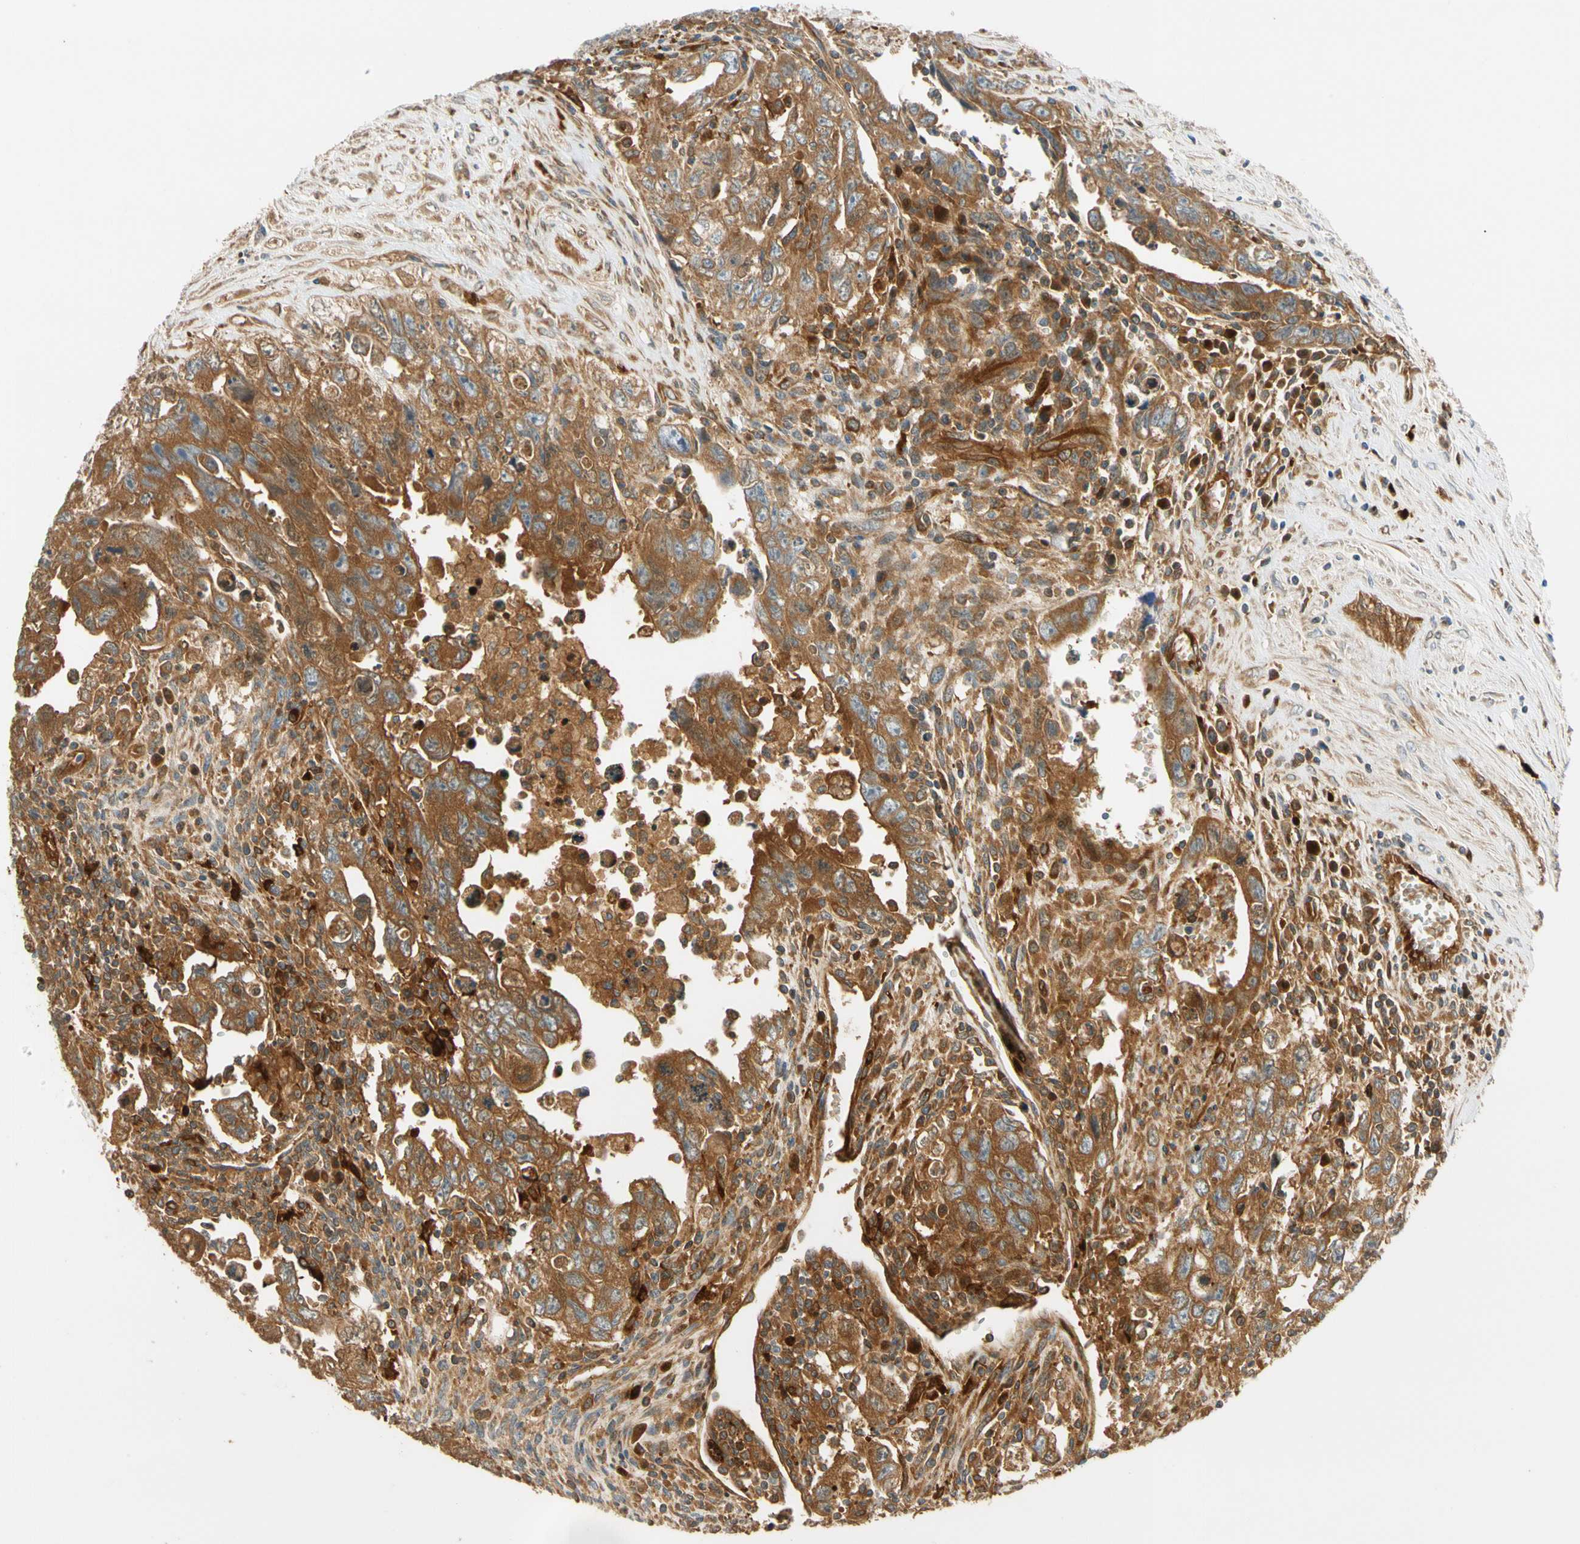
{"staining": {"intensity": "moderate", "quantity": ">75%", "location": "cytoplasmic/membranous"}, "tissue": "testis cancer", "cell_type": "Tumor cells", "image_type": "cancer", "snomed": [{"axis": "morphology", "description": "Carcinoma, Embryonal, NOS"}, {"axis": "topography", "description": "Testis"}], "caption": "Protein positivity by immunohistochemistry demonstrates moderate cytoplasmic/membranous positivity in approximately >75% of tumor cells in embryonal carcinoma (testis).", "gene": "PARP14", "patient": {"sex": "male", "age": 28}}